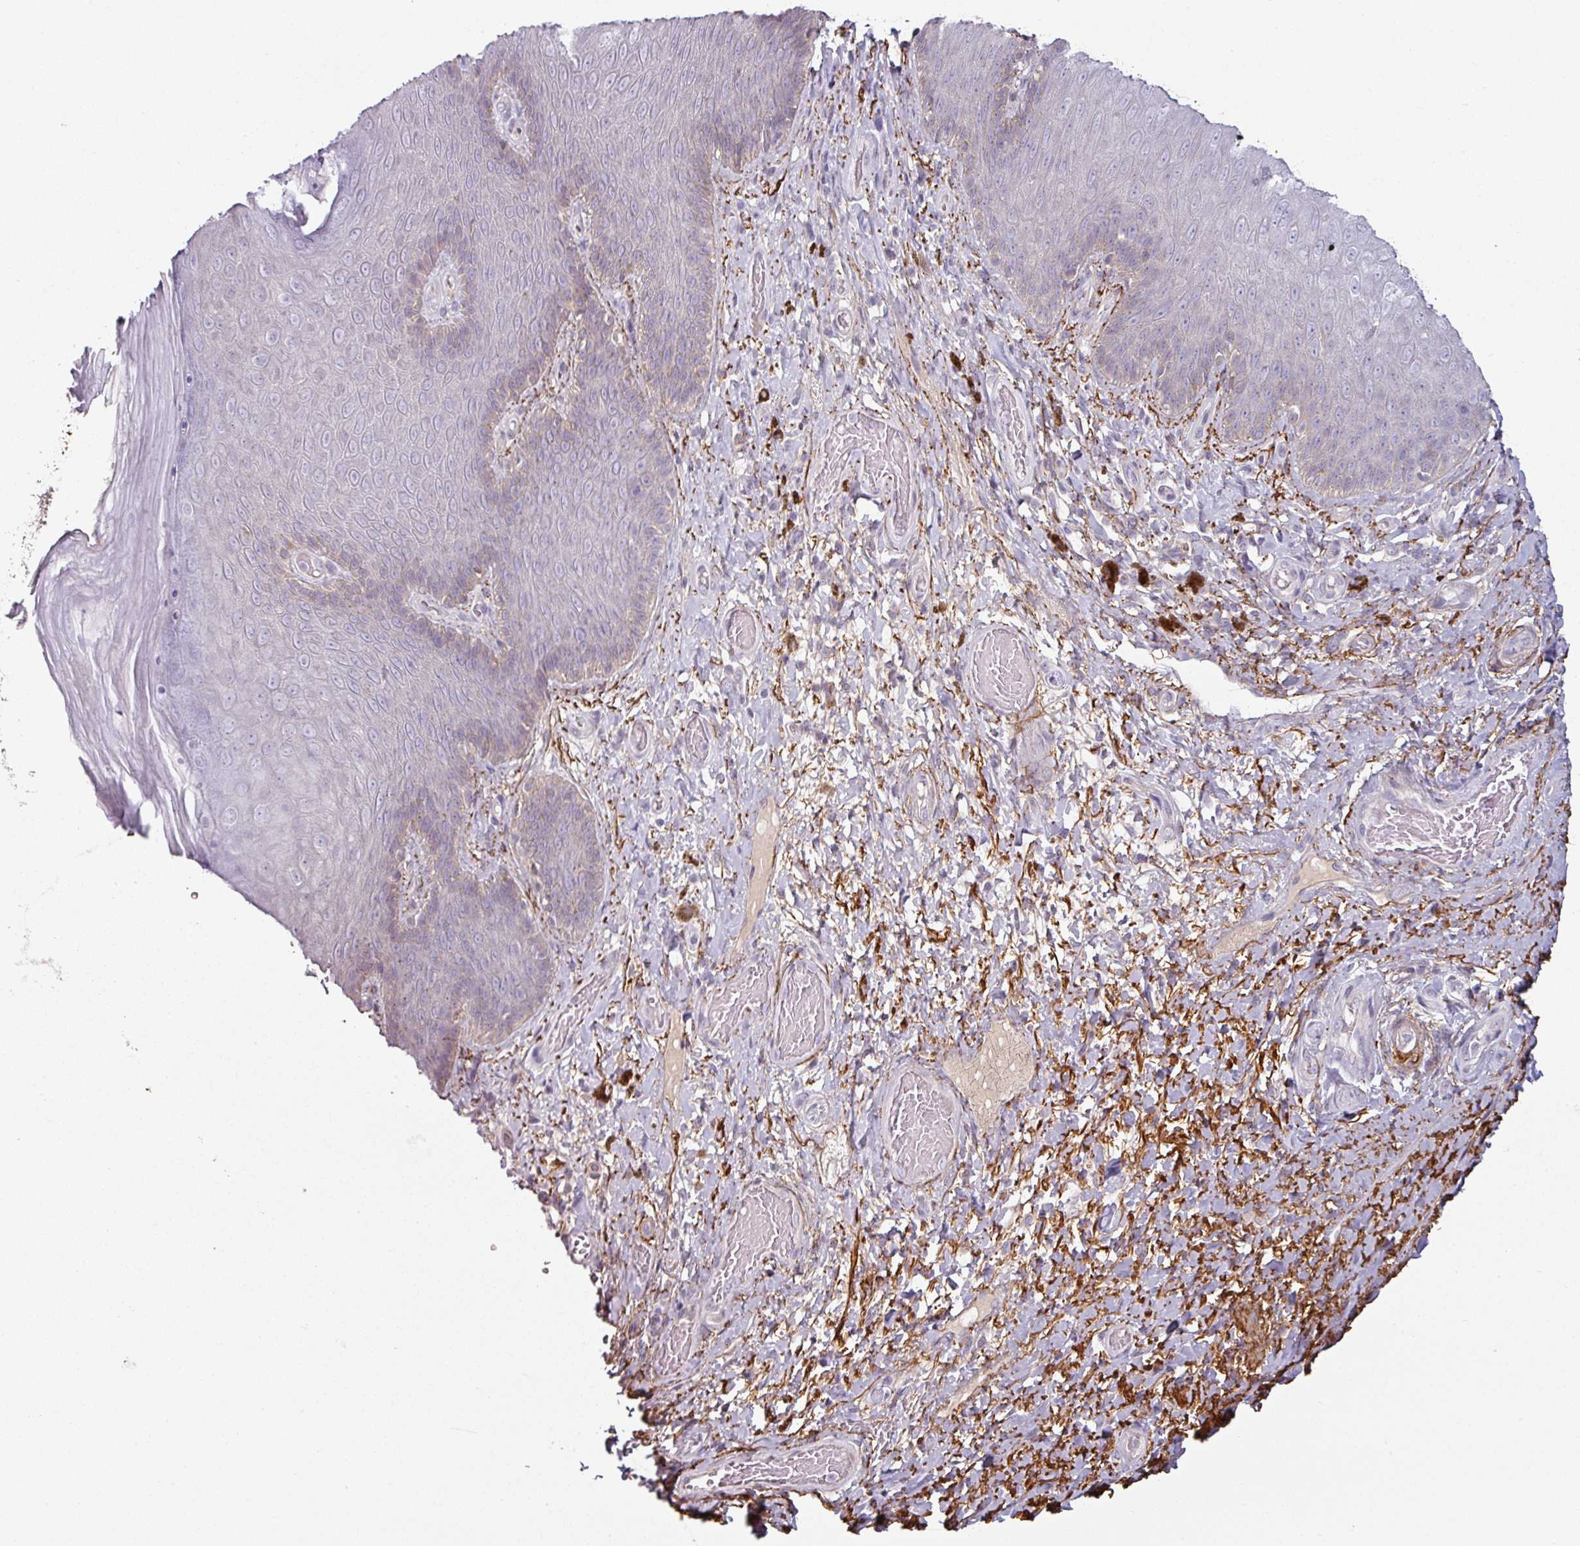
{"staining": {"intensity": "weak", "quantity": "<25%", "location": "cytoplasmic/membranous"}, "tissue": "skin", "cell_type": "Epidermal cells", "image_type": "normal", "snomed": [{"axis": "morphology", "description": "Normal tissue, NOS"}, {"axis": "topography", "description": "Anal"}, {"axis": "topography", "description": "Peripheral nerve tissue"}], "caption": "This is an immunohistochemistry micrograph of normal skin. There is no expression in epidermal cells.", "gene": "MTMR14", "patient": {"sex": "male", "age": 53}}